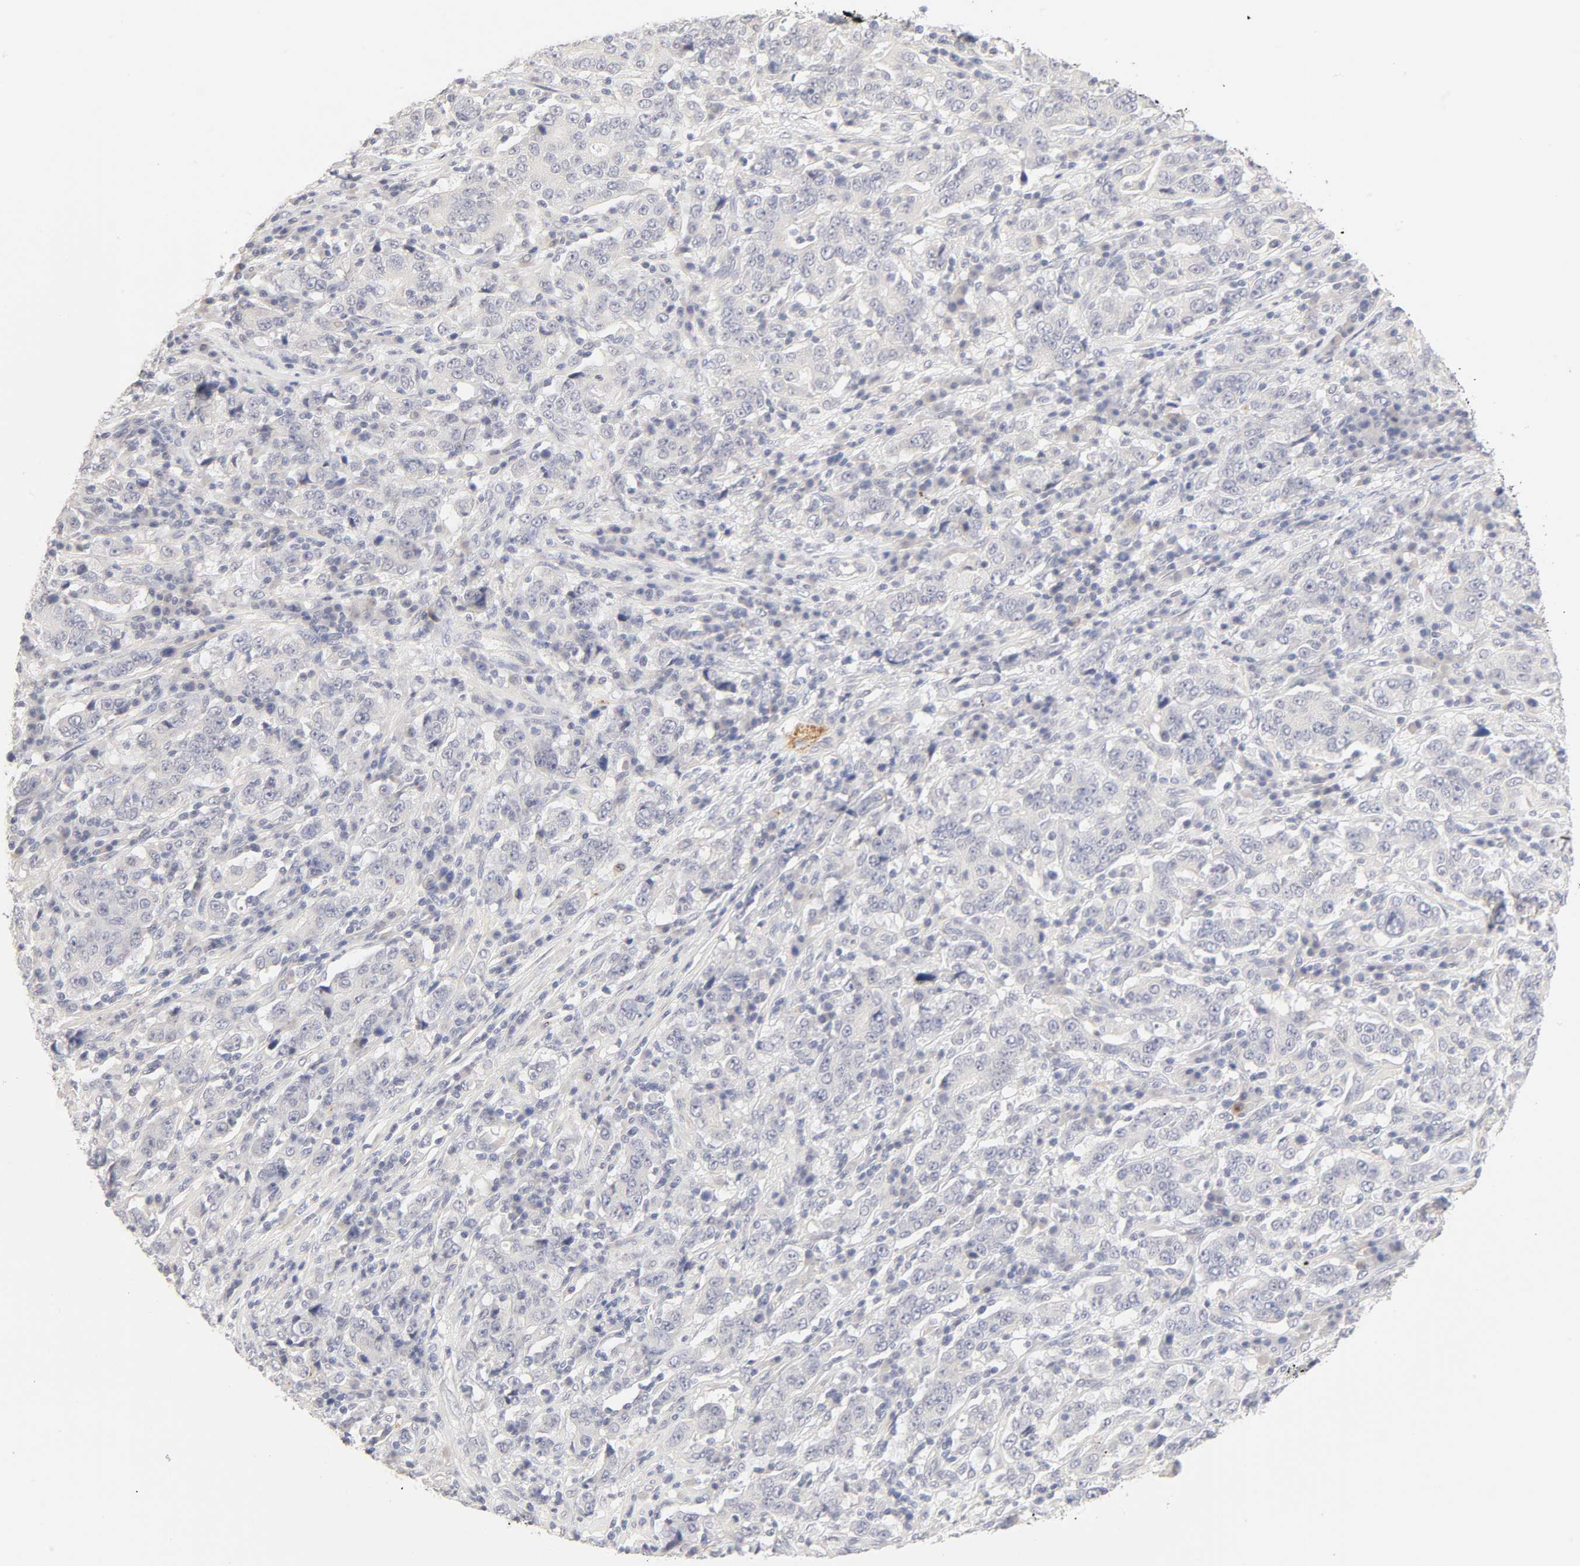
{"staining": {"intensity": "negative", "quantity": "none", "location": "none"}, "tissue": "stomach cancer", "cell_type": "Tumor cells", "image_type": "cancer", "snomed": [{"axis": "morphology", "description": "Normal tissue, NOS"}, {"axis": "morphology", "description": "Adenocarcinoma, NOS"}, {"axis": "topography", "description": "Stomach, upper"}, {"axis": "topography", "description": "Stomach"}], "caption": "Human adenocarcinoma (stomach) stained for a protein using immunohistochemistry displays no staining in tumor cells.", "gene": "CYP4B1", "patient": {"sex": "male", "age": 59}}